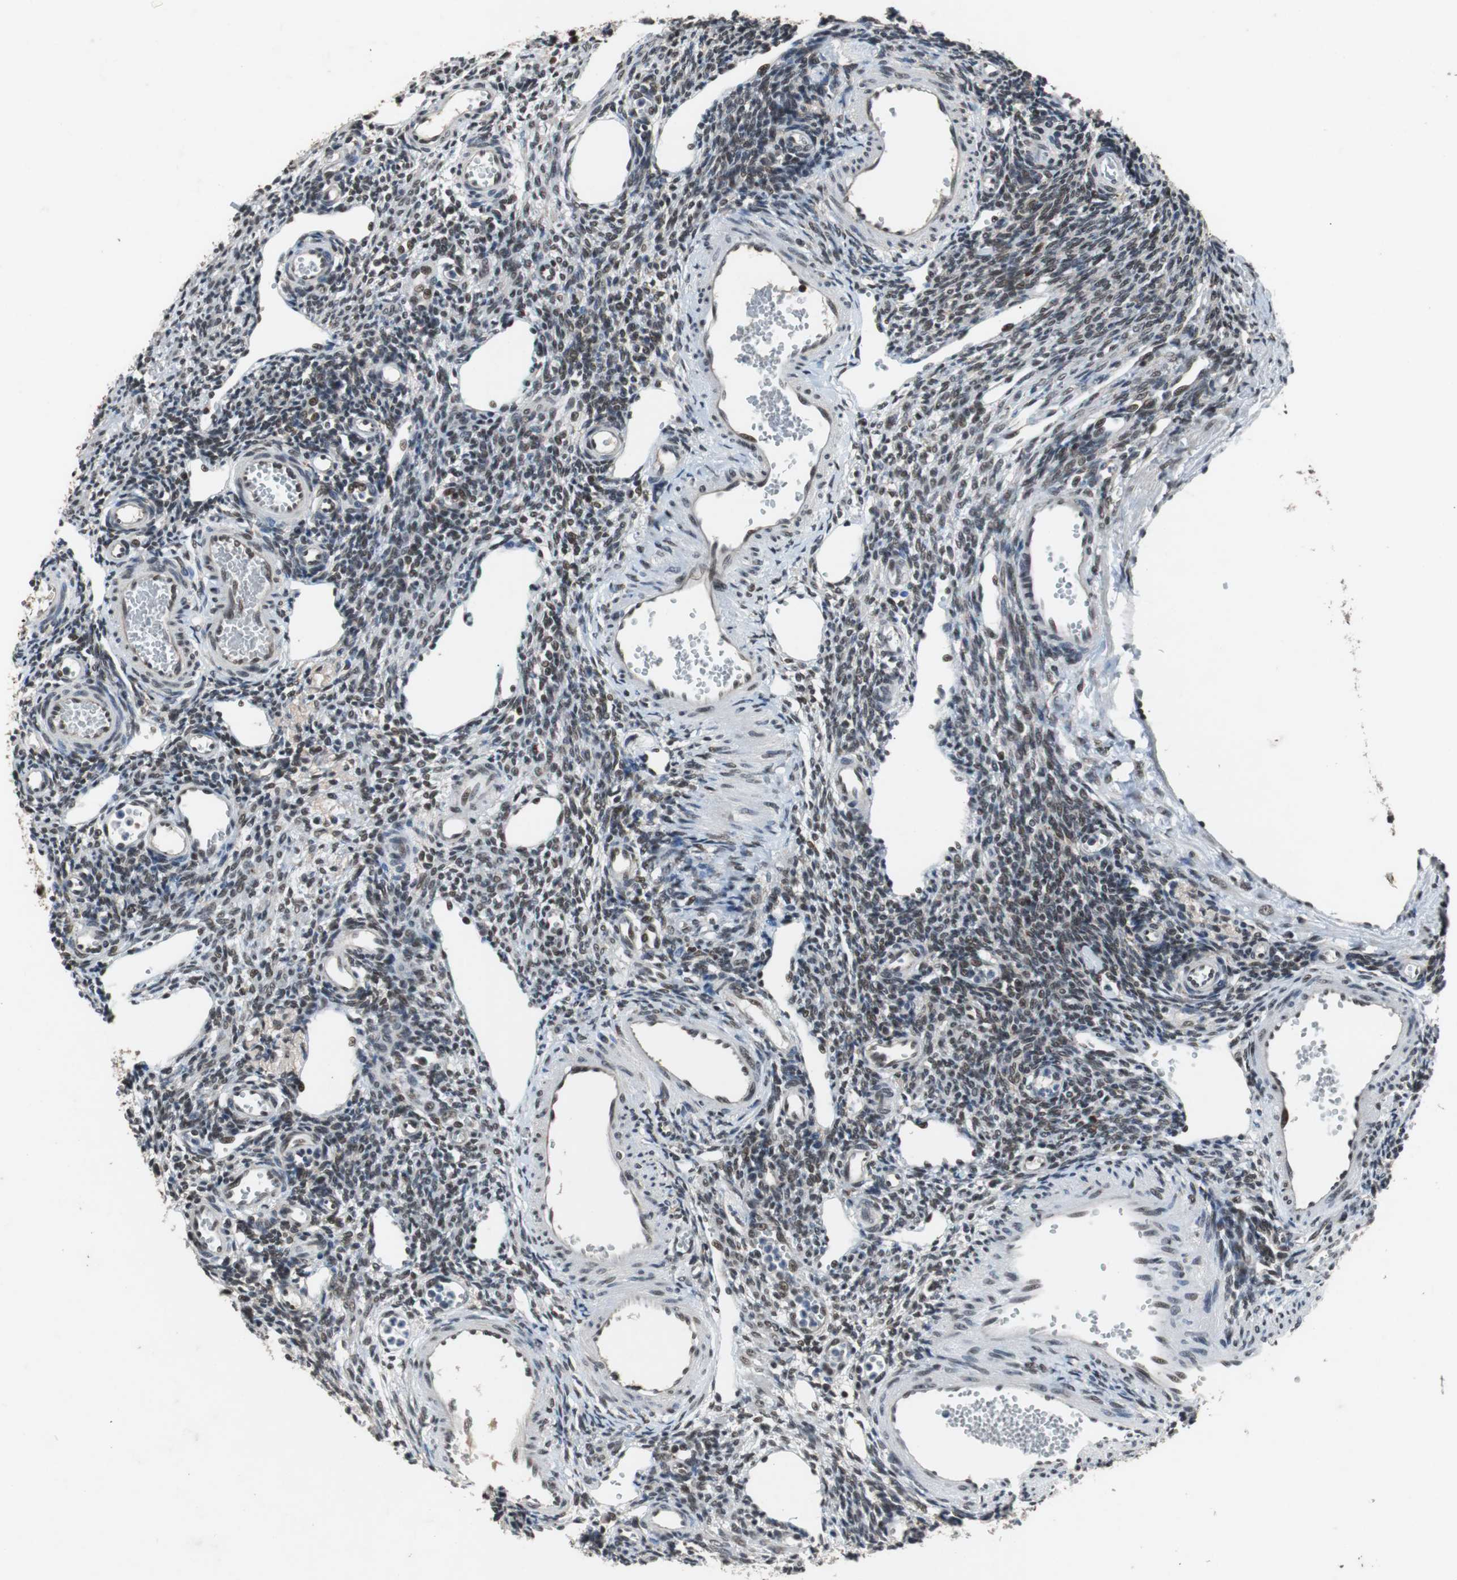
{"staining": {"intensity": "weak", "quantity": "25%-75%", "location": "nuclear"}, "tissue": "ovary", "cell_type": "Ovarian stroma cells", "image_type": "normal", "snomed": [{"axis": "morphology", "description": "Normal tissue, NOS"}, {"axis": "topography", "description": "Ovary"}], "caption": "Immunohistochemistry histopathology image of normal ovary: human ovary stained using immunohistochemistry (IHC) demonstrates low levels of weak protein expression localized specifically in the nuclear of ovarian stroma cells, appearing as a nuclear brown color.", "gene": "USP28", "patient": {"sex": "female", "age": 33}}